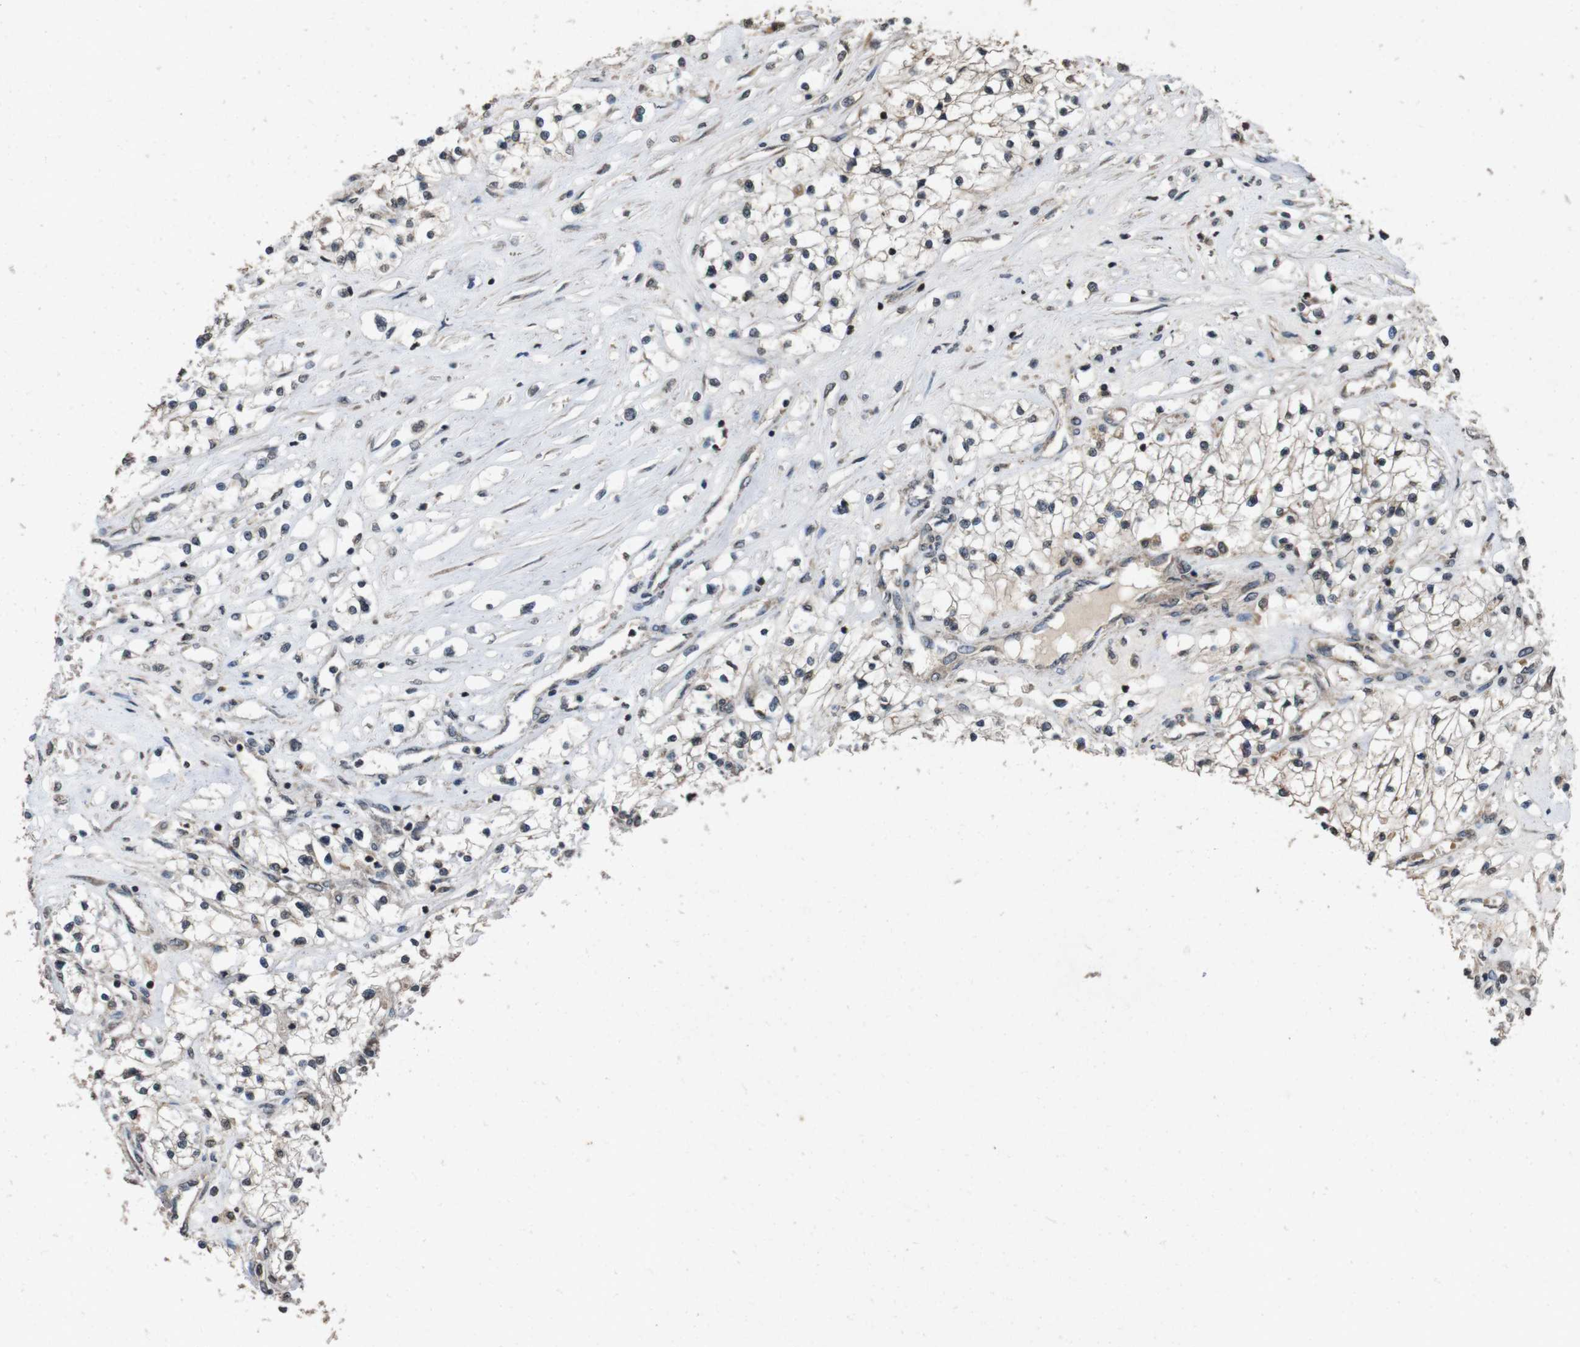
{"staining": {"intensity": "negative", "quantity": "none", "location": "none"}, "tissue": "renal cancer", "cell_type": "Tumor cells", "image_type": "cancer", "snomed": [{"axis": "morphology", "description": "Adenocarcinoma, NOS"}, {"axis": "topography", "description": "Kidney"}], "caption": "This is an immunohistochemistry photomicrograph of human renal cancer (adenocarcinoma). There is no positivity in tumor cells.", "gene": "SORL1", "patient": {"sex": "male", "age": 68}}